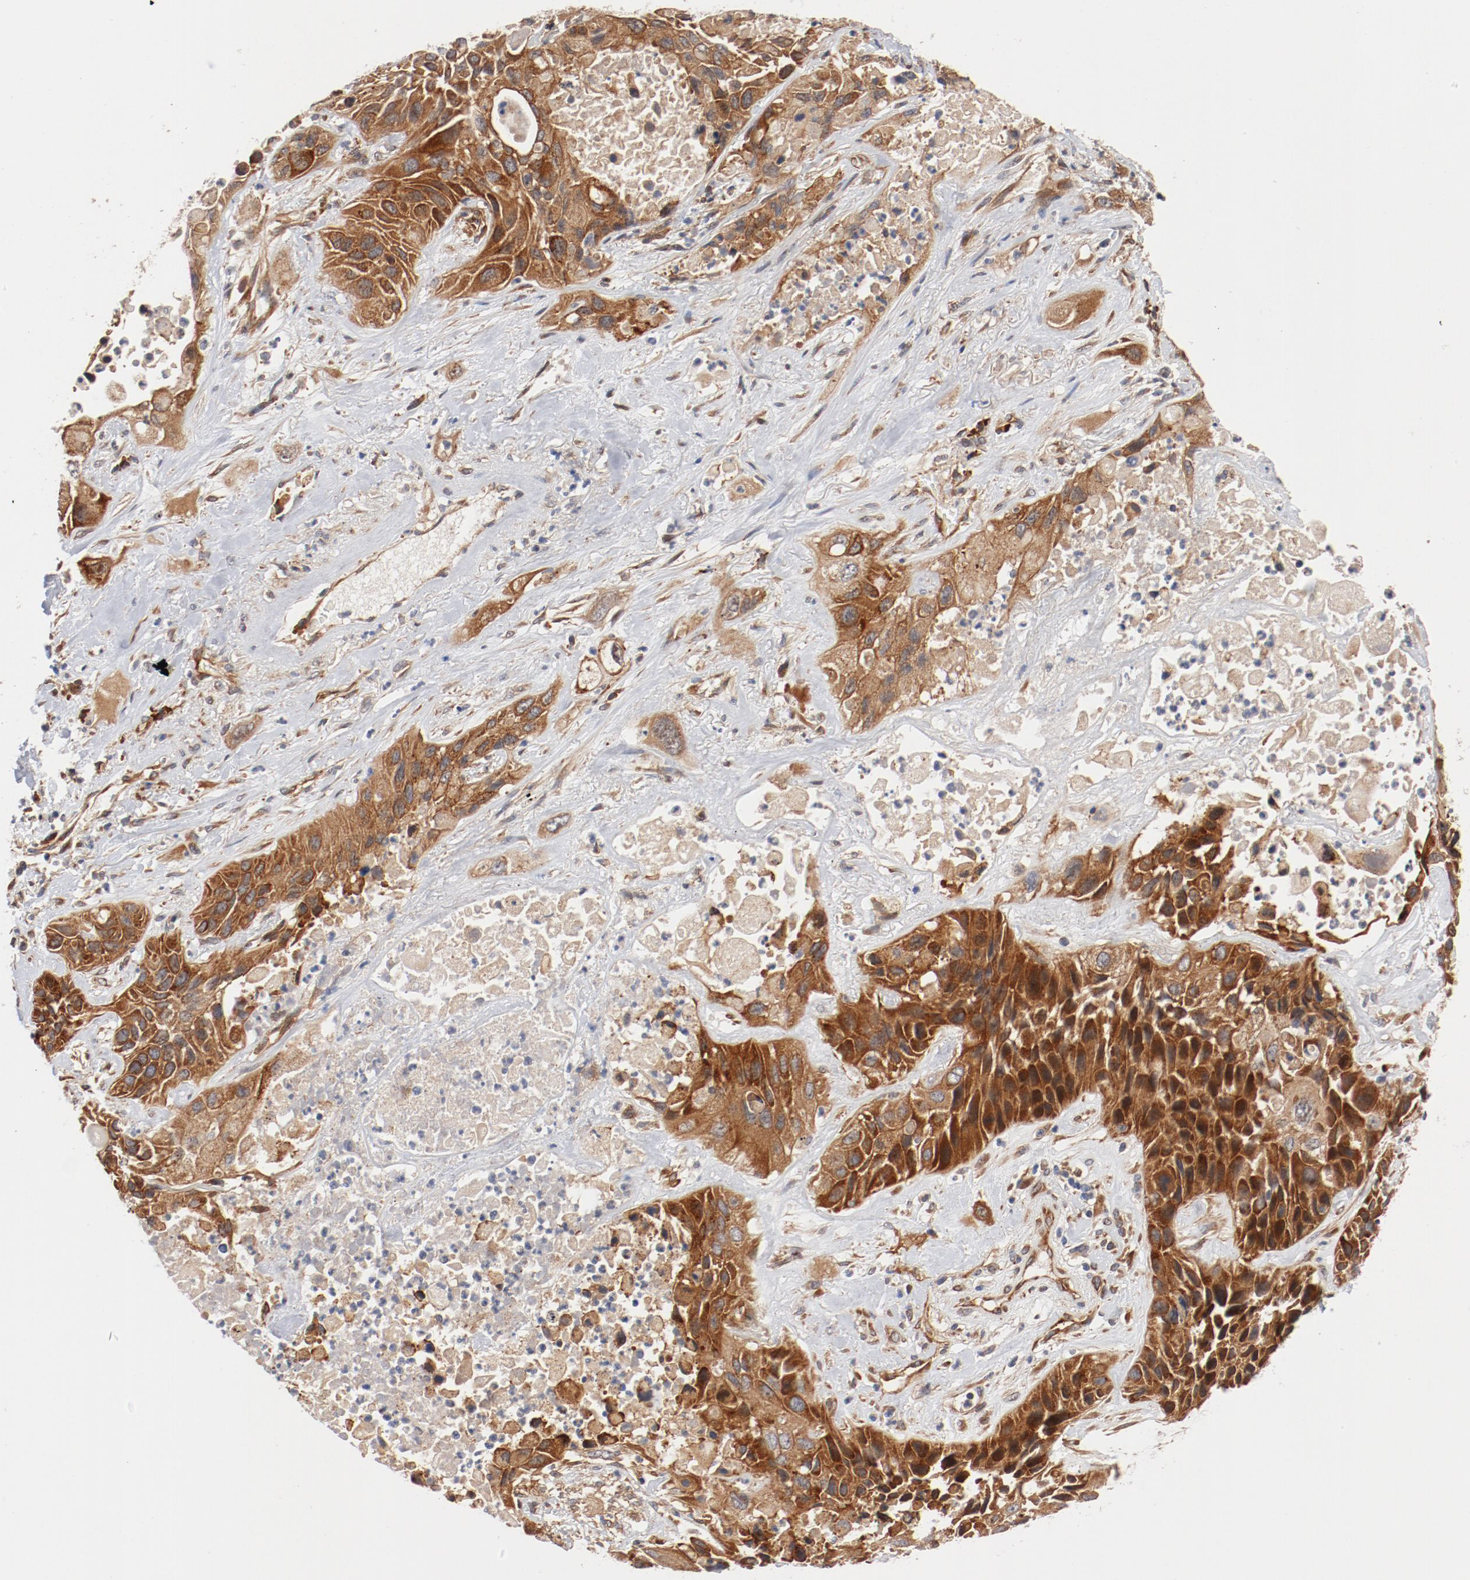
{"staining": {"intensity": "strong", "quantity": ">75%", "location": "cytoplasmic/membranous"}, "tissue": "lung cancer", "cell_type": "Tumor cells", "image_type": "cancer", "snomed": [{"axis": "morphology", "description": "Squamous cell carcinoma, NOS"}, {"axis": "topography", "description": "Lung"}], "caption": "This is a photomicrograph of immunohistochemistry staining of squamous cell carcinoma (lung), which shows strong positivity in the cytoplasmic/membranous of tumor cells.", "gene": "PITPNM2", "patient": {"sex": "female", "age": 76}}